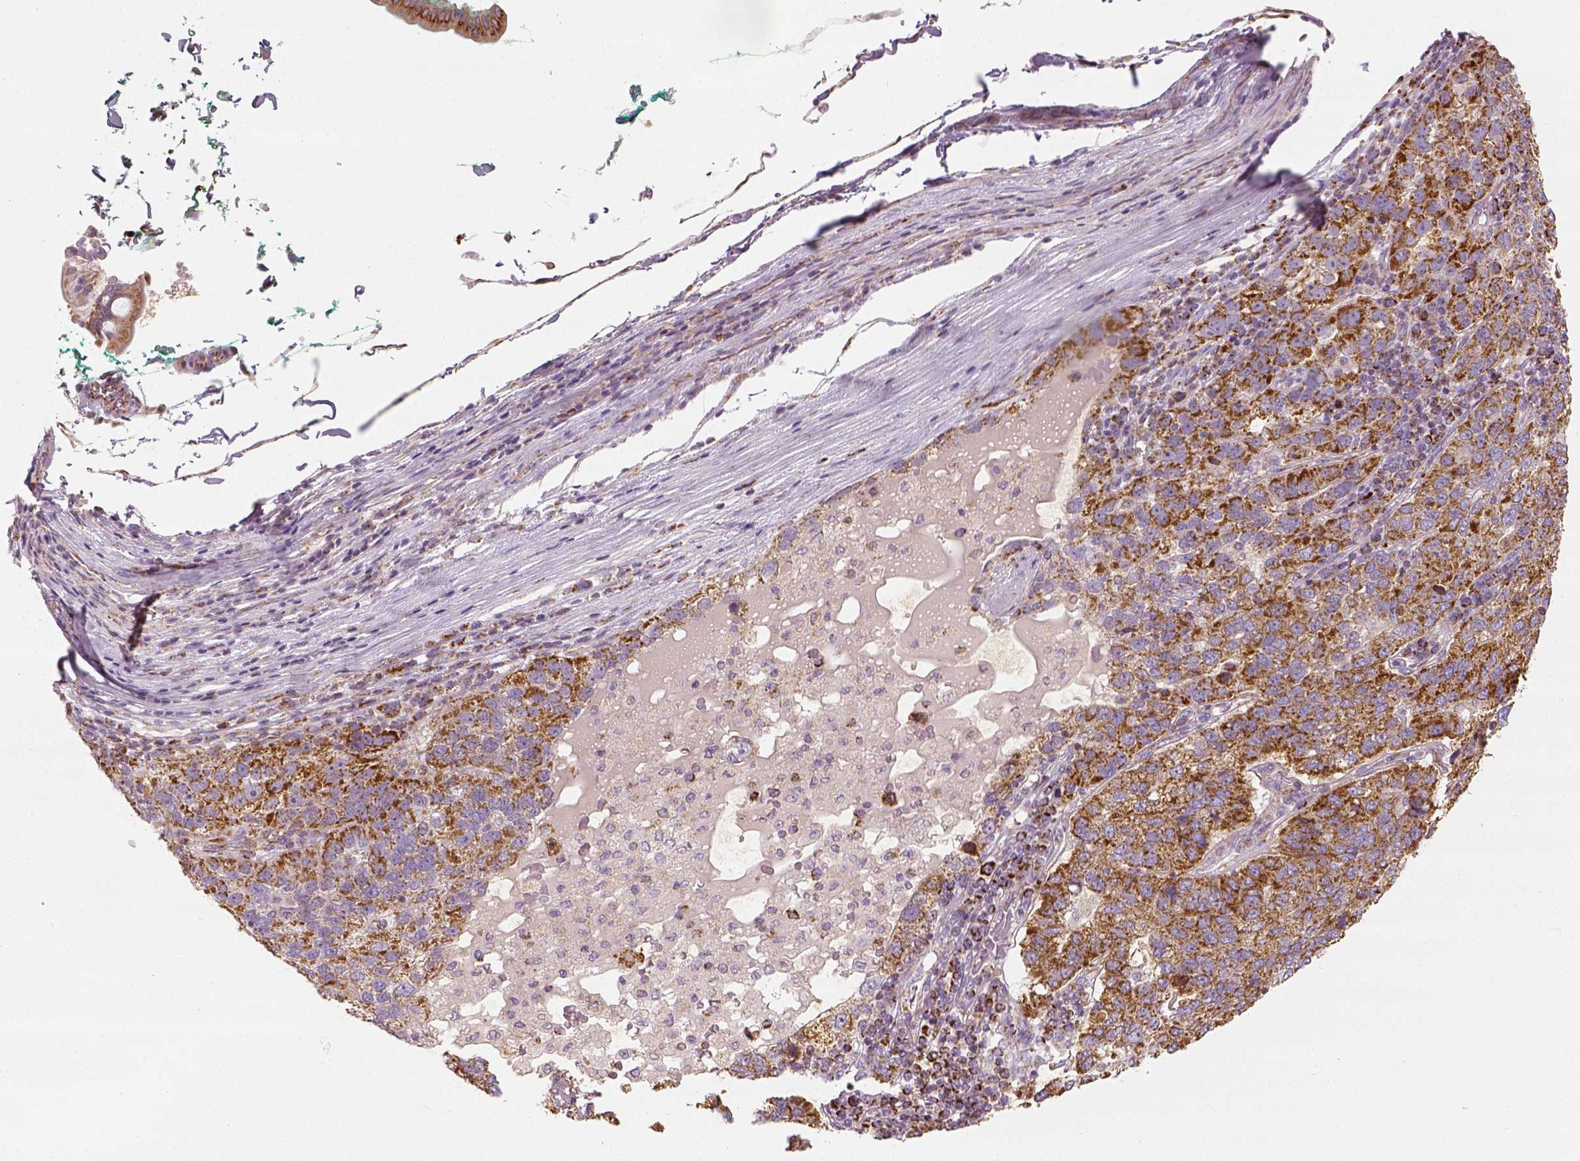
{"staining": {"intensity": "strong", "quantity": ">75%", "location": "cytoplasmic/membranous"}, "tissue": "pancreatic cancer", "cell_type": "Tumor cells", "image_type": "cancer", "snomed": [{"axis": "morphology", "description": "Adenocarcinoma, NOS"}, {"axis": "topography", "description": "Pancreas"}], "caption": "A micrograph of human pancreatic cancer stained for a protein exhibits strong cytoplasmic/membranous brown staining in tumor cells.", "gene": "PGAM5", "patient": {"sex": "female", "age": 61}}